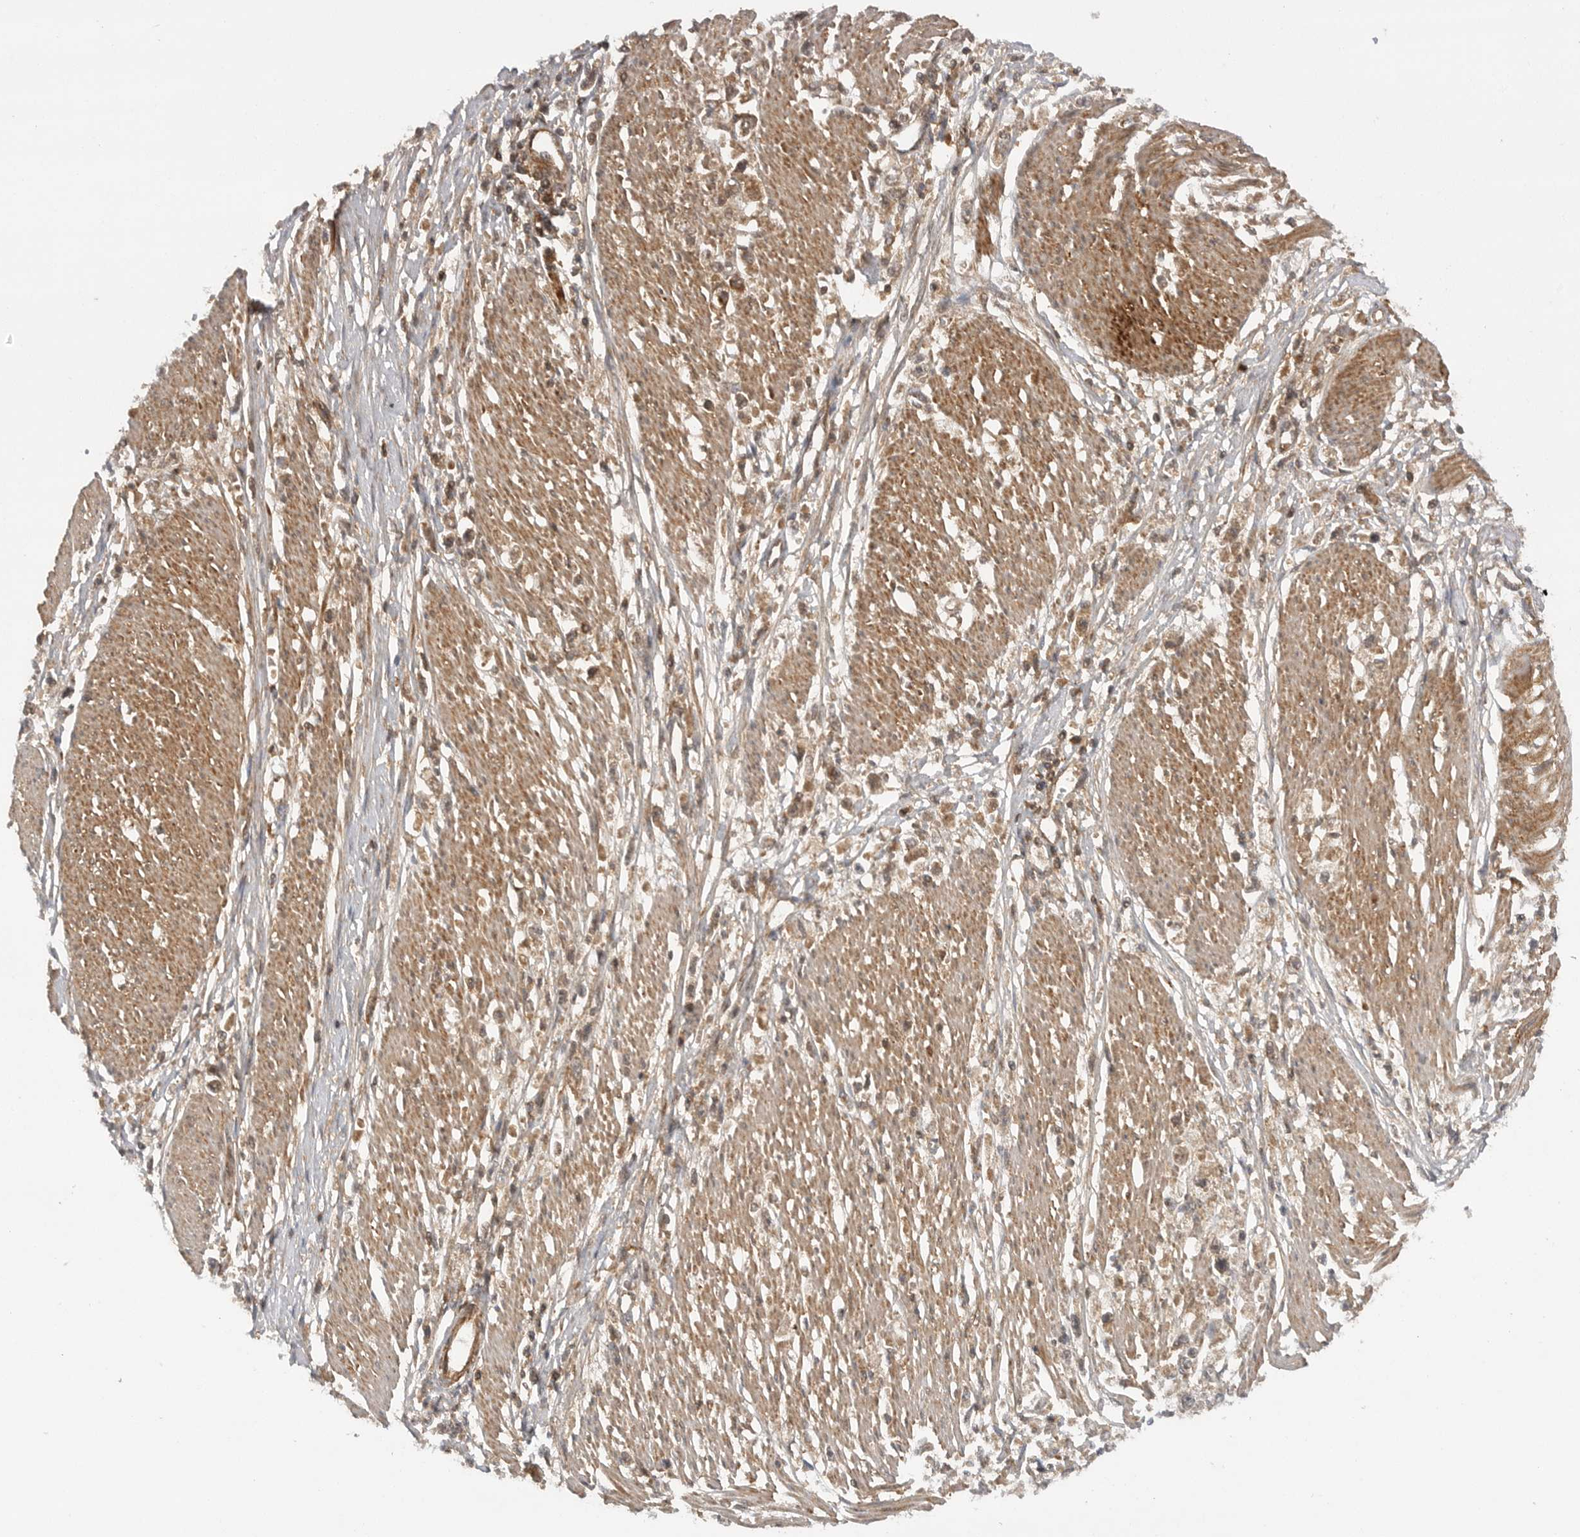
{"staining": {"intensity": "moderate", "quantity": ">75%", "location": "cytoplasmic/membranous"}, "tissue": "stomach cancer", "cell_type": "Tumor cells", "image_type": "cancer", "snomed": [{"axis": "morphology", "description": "Adenocarcinoma, NOS"}, {"axis": "topography", "description": "Stomach"}], "caption": "Protein expression by IHC displays moderate cytoplasmic/membranous expression in about >75% of tumor cells in stomach cancer (adenocarcinoma).", "gene": "PRDX4", "patient": {"sex": "female", "age": 59}}